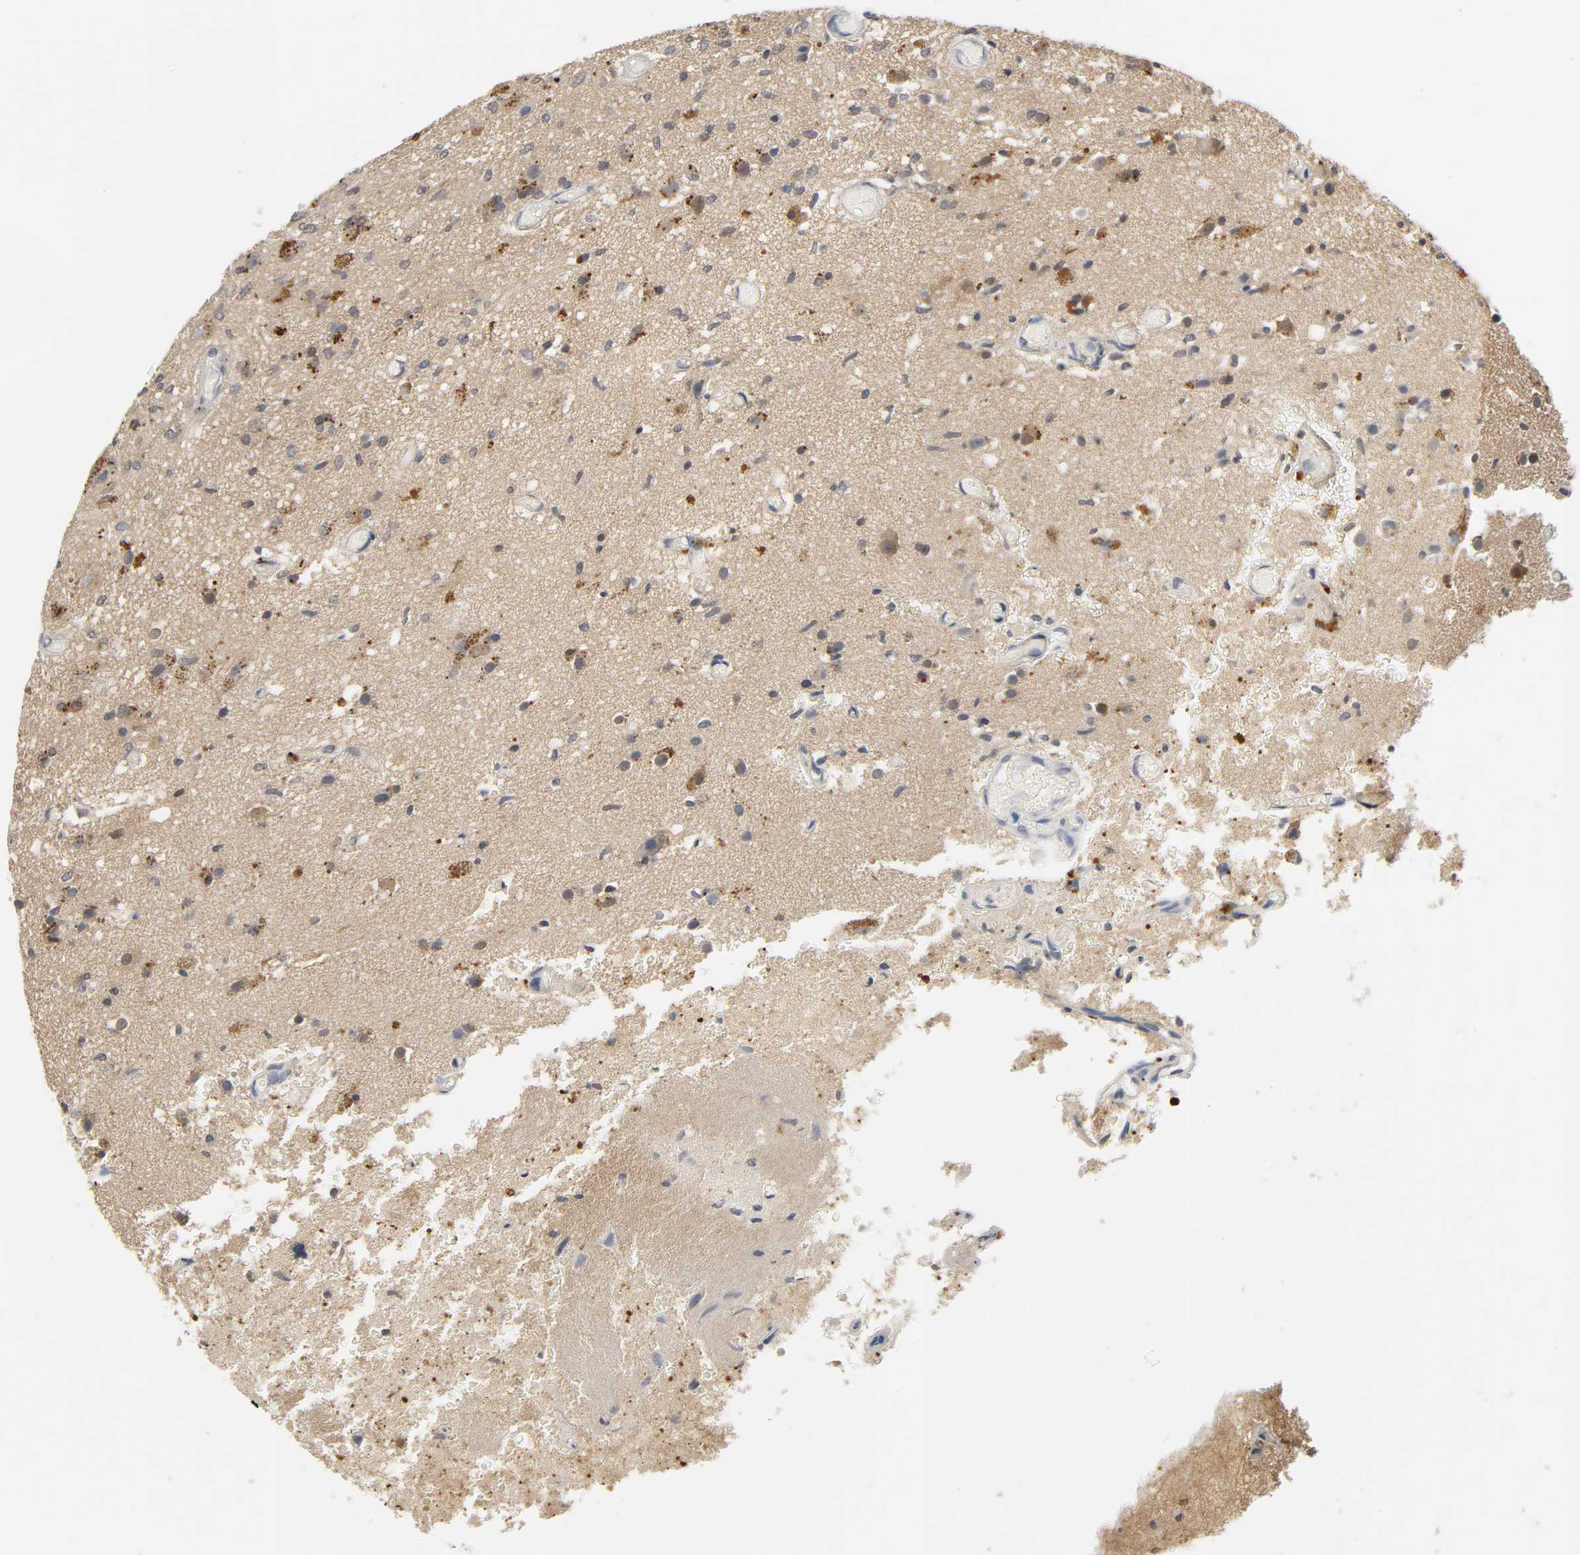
{"staining": {"intensity": "strong", "quantity": "25%-75%", "location": "cytoplasmic/membranous"}, "tissue": "glioma", "cell_type": "Tumor cells", "image_type": "cancer", "snomed": [{"axis": "morphology", "description": "Normal tissue, NOS"}, {"axis": "morphology", "description": "Glioma, malignant, High grade"}, {"axis": "topography", "description": "Cerebral cortex"}], "caption": "Human glioma stained with a brown dye exhibits strong cytoplasmic/membranous positive expression in about 25%-75% of tumor cells.", "gene": "MIF", "patient": {"sex": "male", "age": 77}}